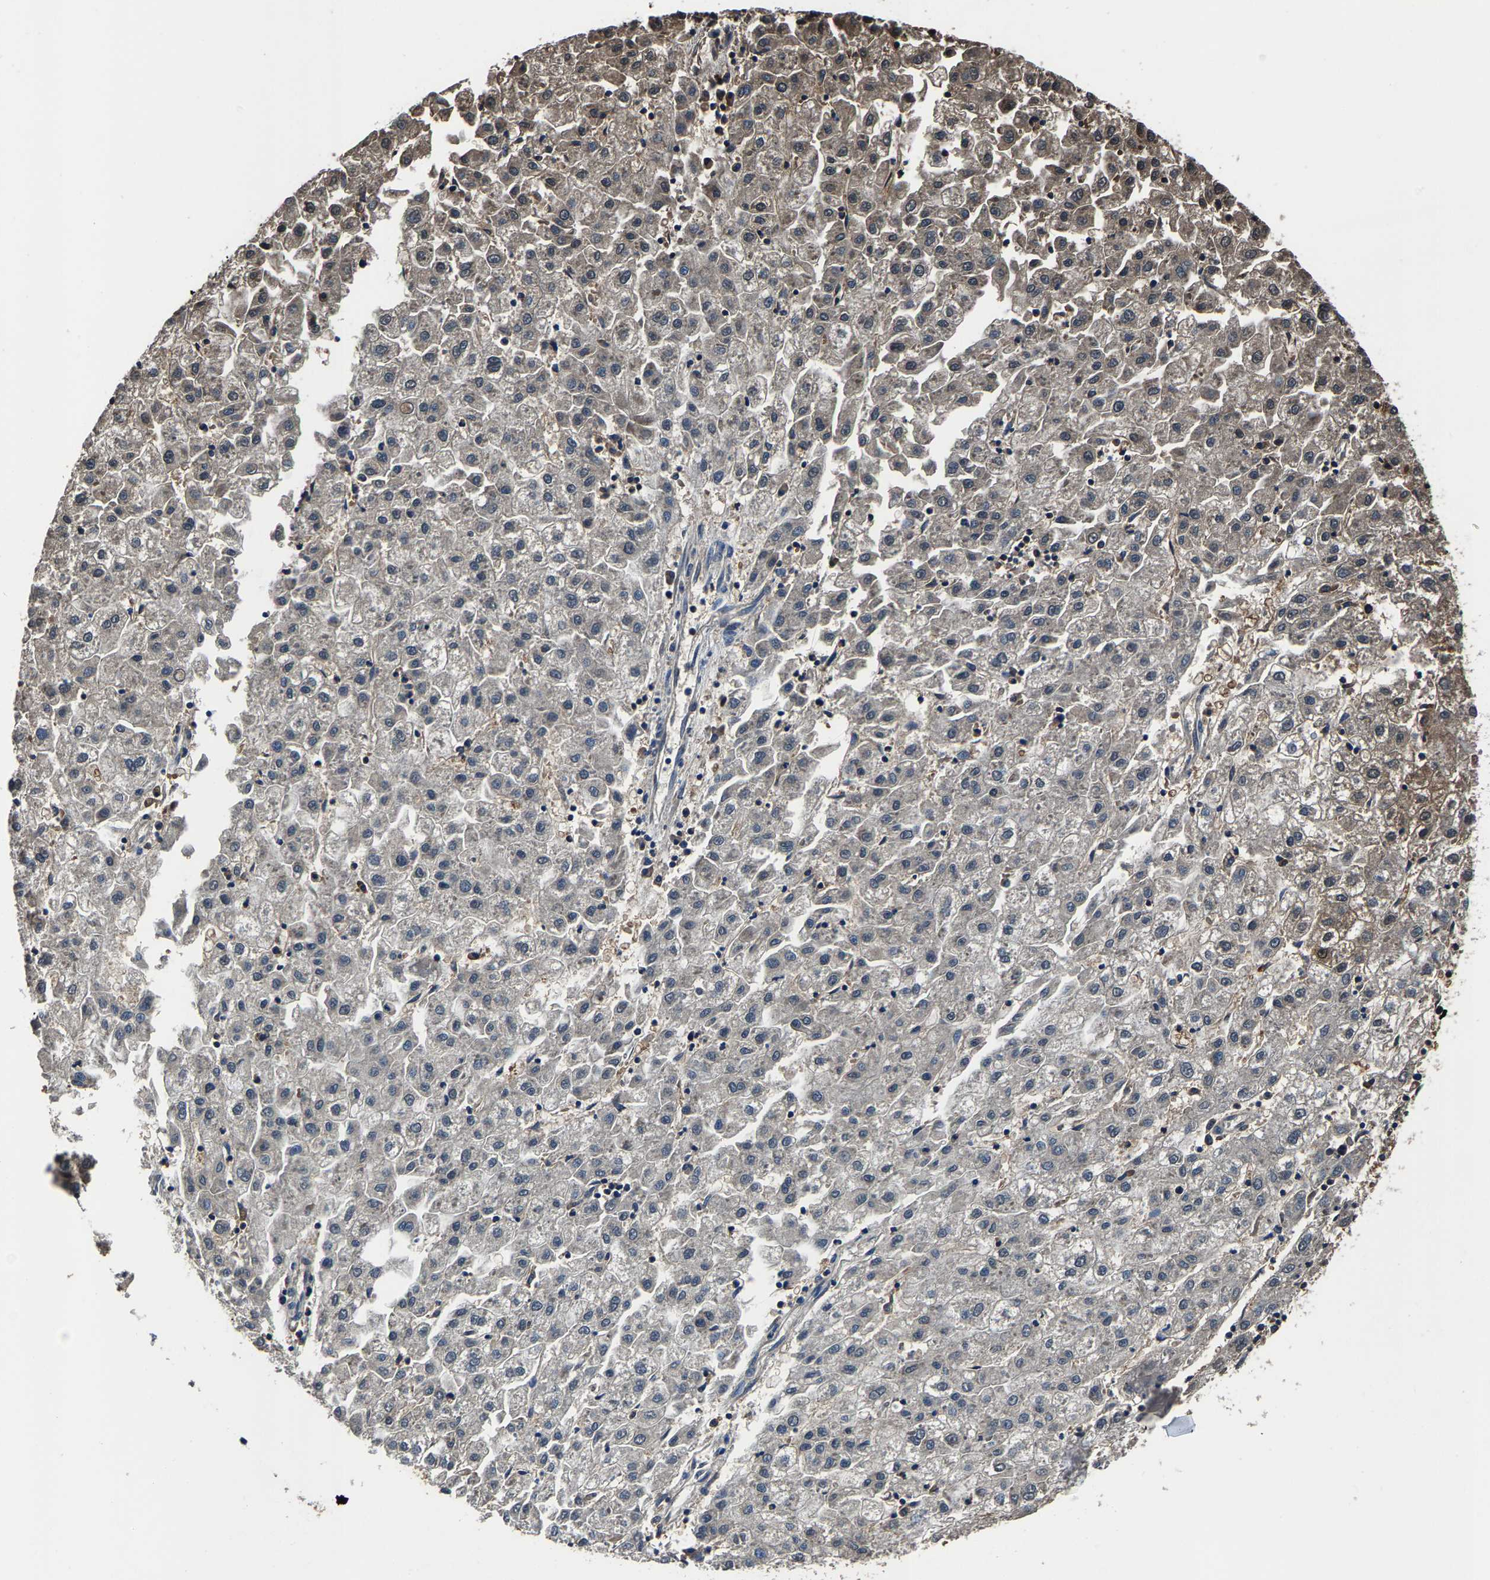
{"staining": {"intensity": "weak", "quantity": "<25%", "location": "cytoplasmic/membranous"}, "tissue": "liver cancer", "cell_type": "Tumor cells", "image_type": "cancer", "snomed": [{"axis": "morphology", "description": "Carcinoma, Hepatocellular, NOS"}, {"axis": "topography", "description": "Liver"}], "caption": "Tumor cells are negative for brown protein staining in liver hepatocellular carcinoma. The staining is performed using DAB brown chromogen with nuclei counter-stained in using hematoxylin.", "gene": "ALDOB", "patient": {"sex": "male", "age": 72}}